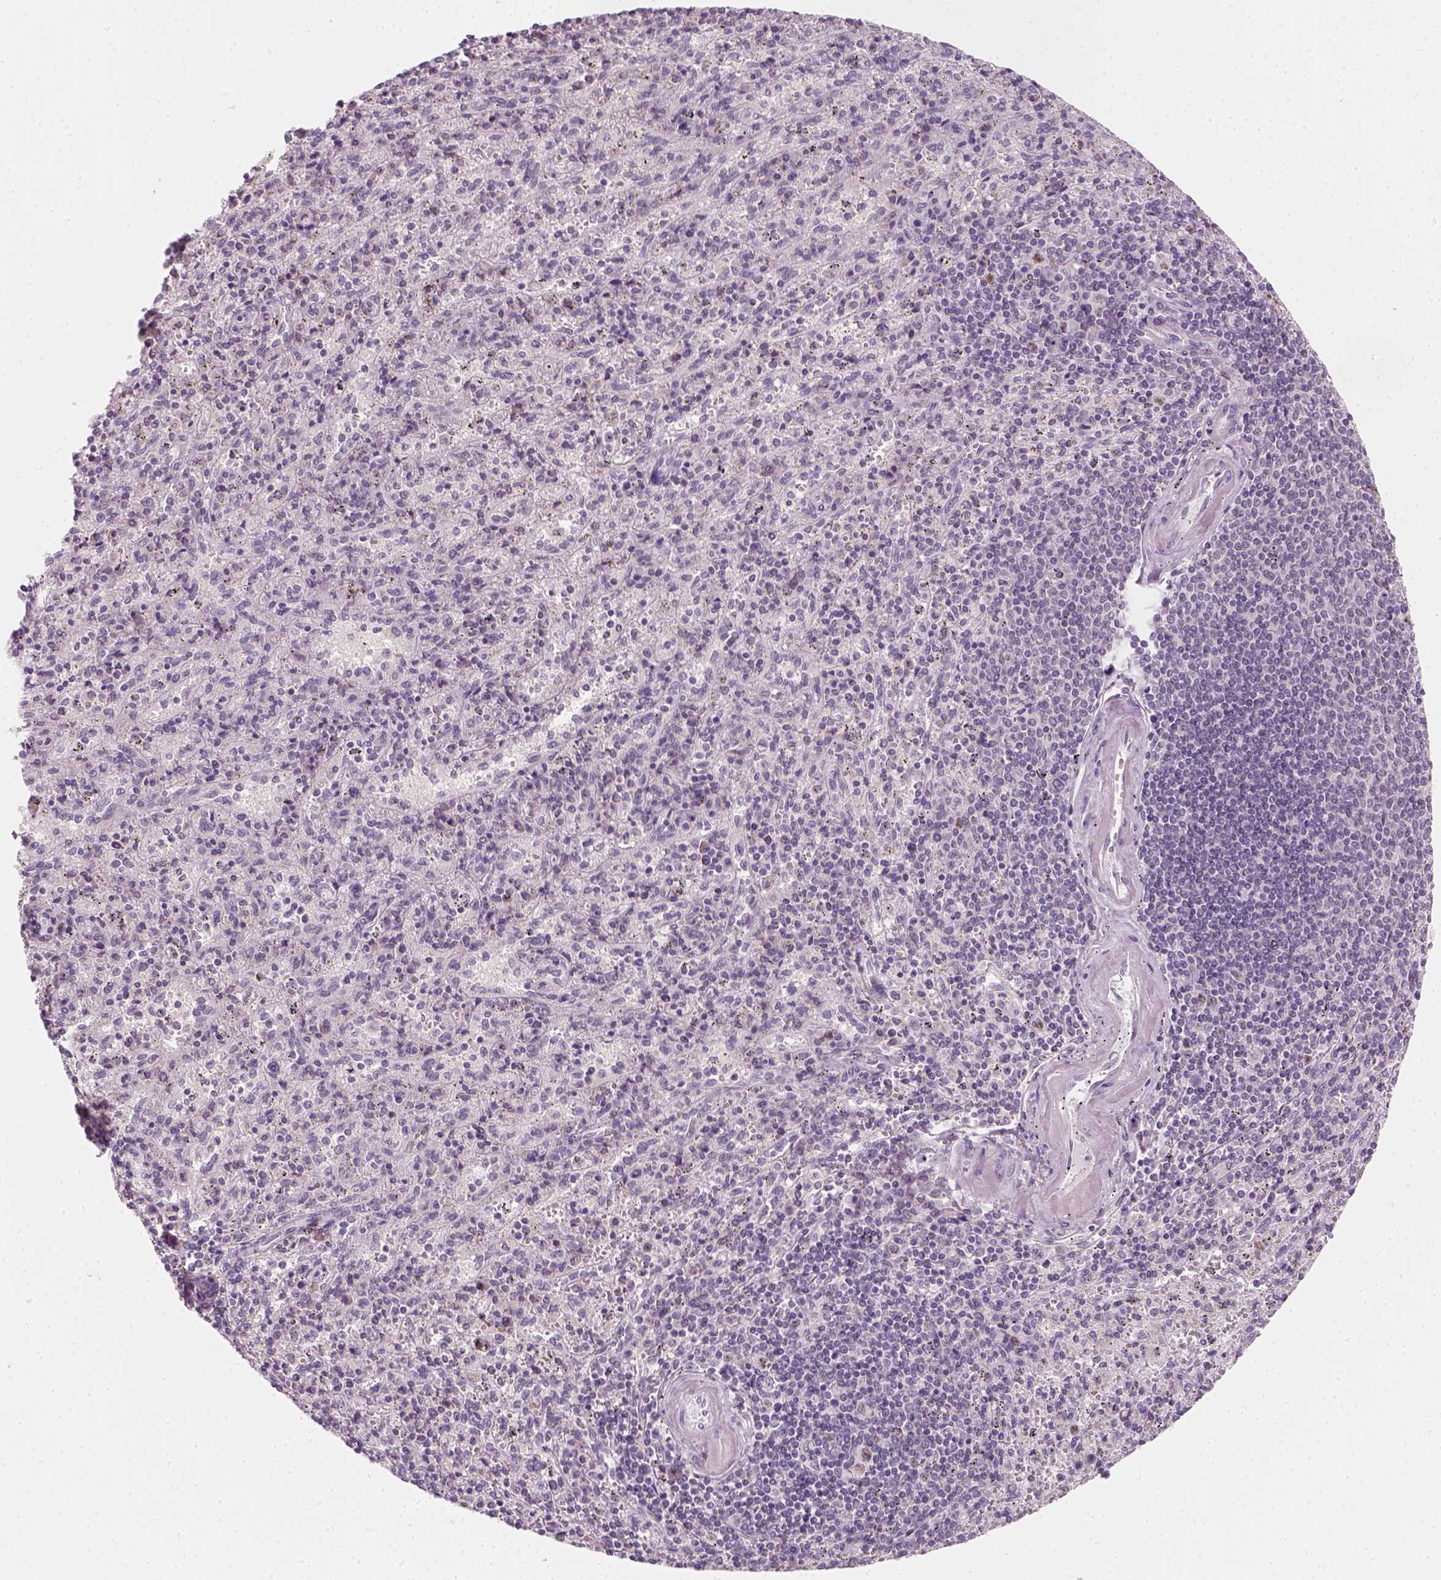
{"staining": {"intensity": "negative", "quantity": "none", "location": "none"}, "tissue": "spleen", "cell_type": "Cells in red pulp", "image_type": "normal", "snomed": [{"axis": "morphology", "description": "Normal tissue, NOS"}, {"axis": "topography", "description": "Spleen"}], "caption": "Photomicrograph shows no protein expression in cells in red pulp of benign spleen. The staining is performed using DAB brown chromogen with nuclei counter-stained in using hematoxylin.", "gene": "TP53", "patient": {"sex": "male", "age": 57}}